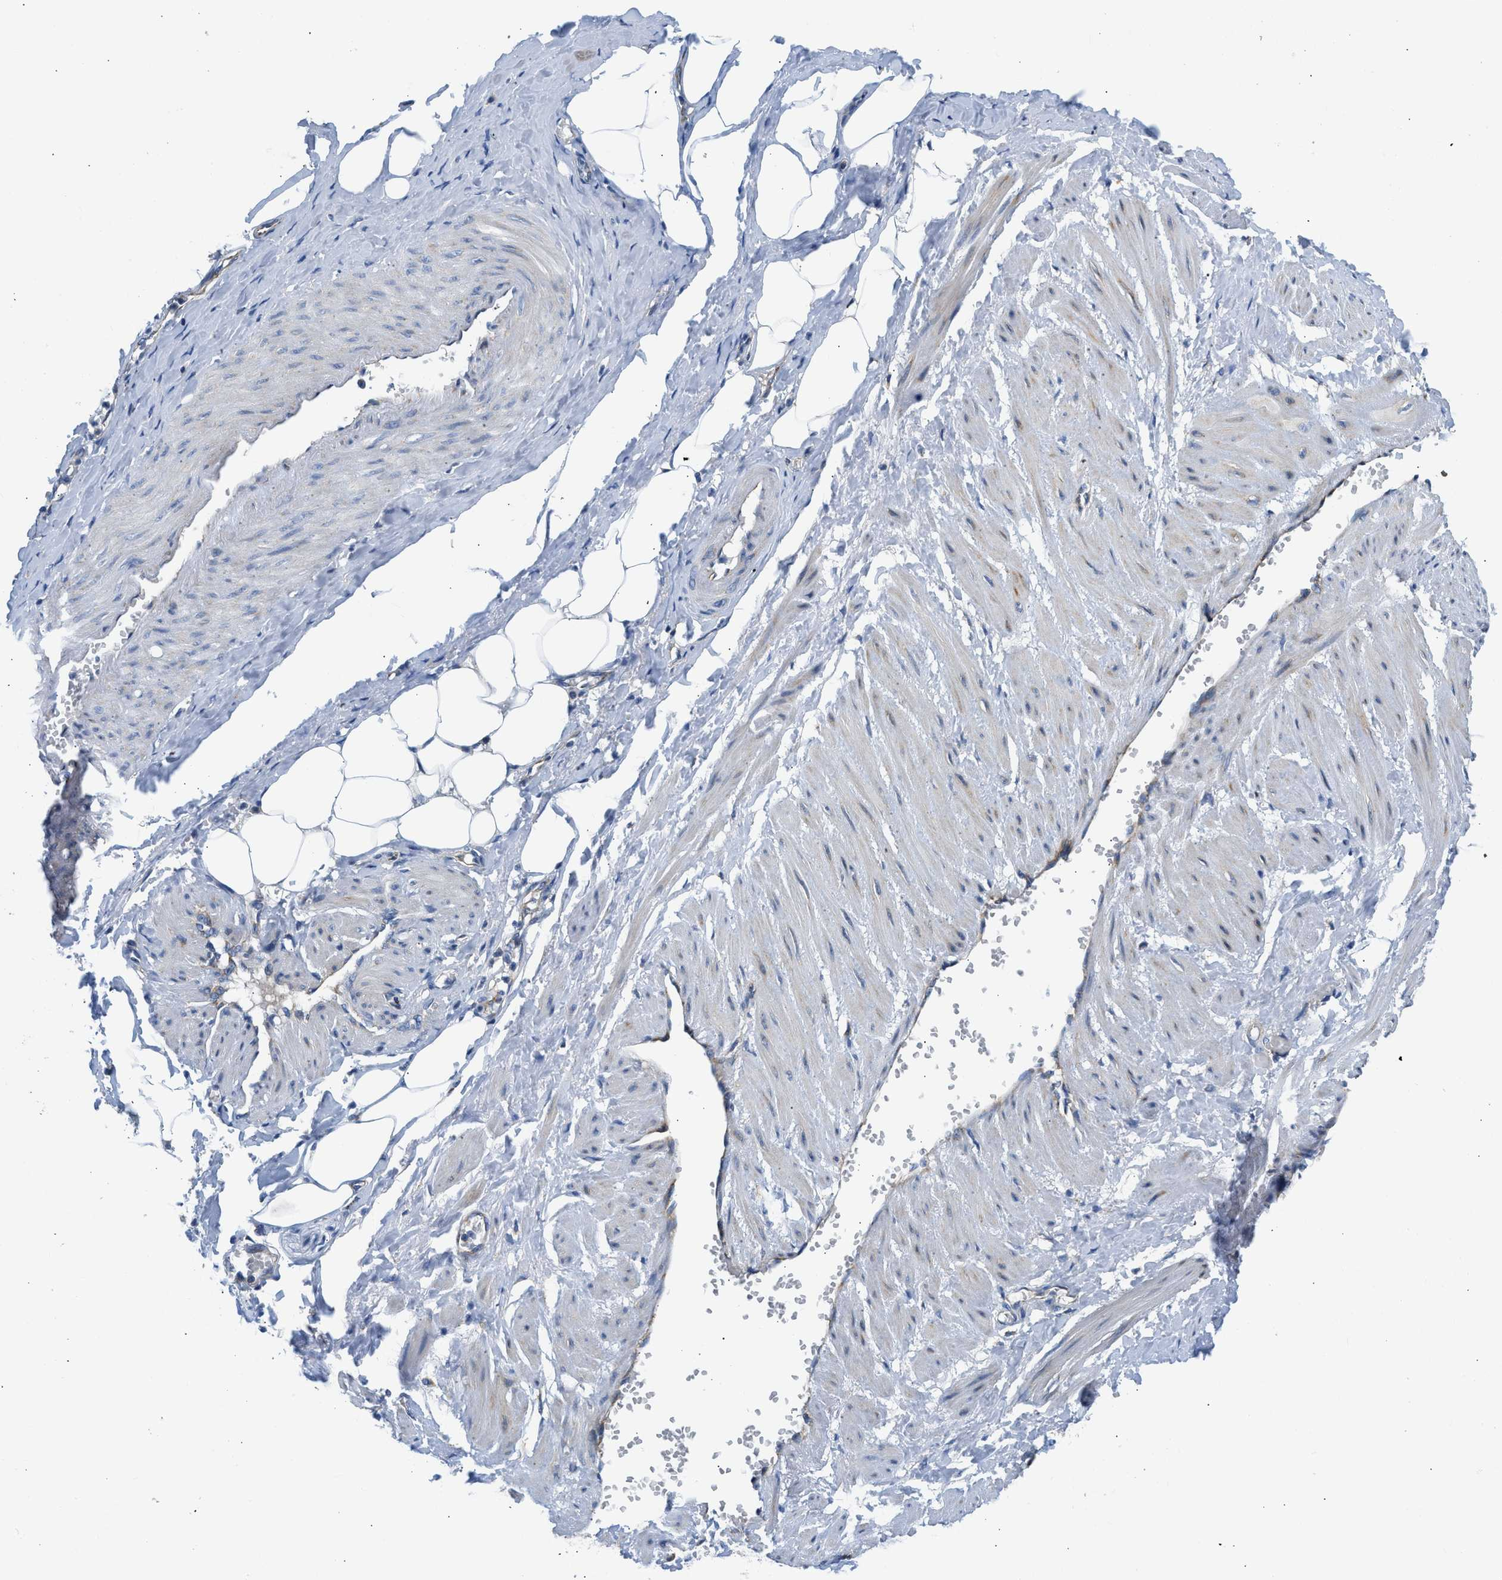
{"staining": {"intensity": "negative", "quantity": "none", "location": "none"}, "tissue": "adipose tissue", "cell_type": "Adipocytes", "image_type": "normal", "snomed": [{"axis": "morphology", "description": "Normal tissue, NOS"}, {"axis": "topography", "description": "Soft tissue"}, {"axis": "topography", "description": "Vascular tissue"}], "caption": "High power microscopy histopathology image of an immunohistochemistry histopathology image of unremarkable adipose tissue, revealing no significant positivity in adipocytes. The staining was performed using DAB to visualize the protein expression in brown, while the nuclei were stained in blue with hematoxylin (Magnification: 20x).", "gene": "CAMKK2", "patient": {"sex": "female", "age": 35}}